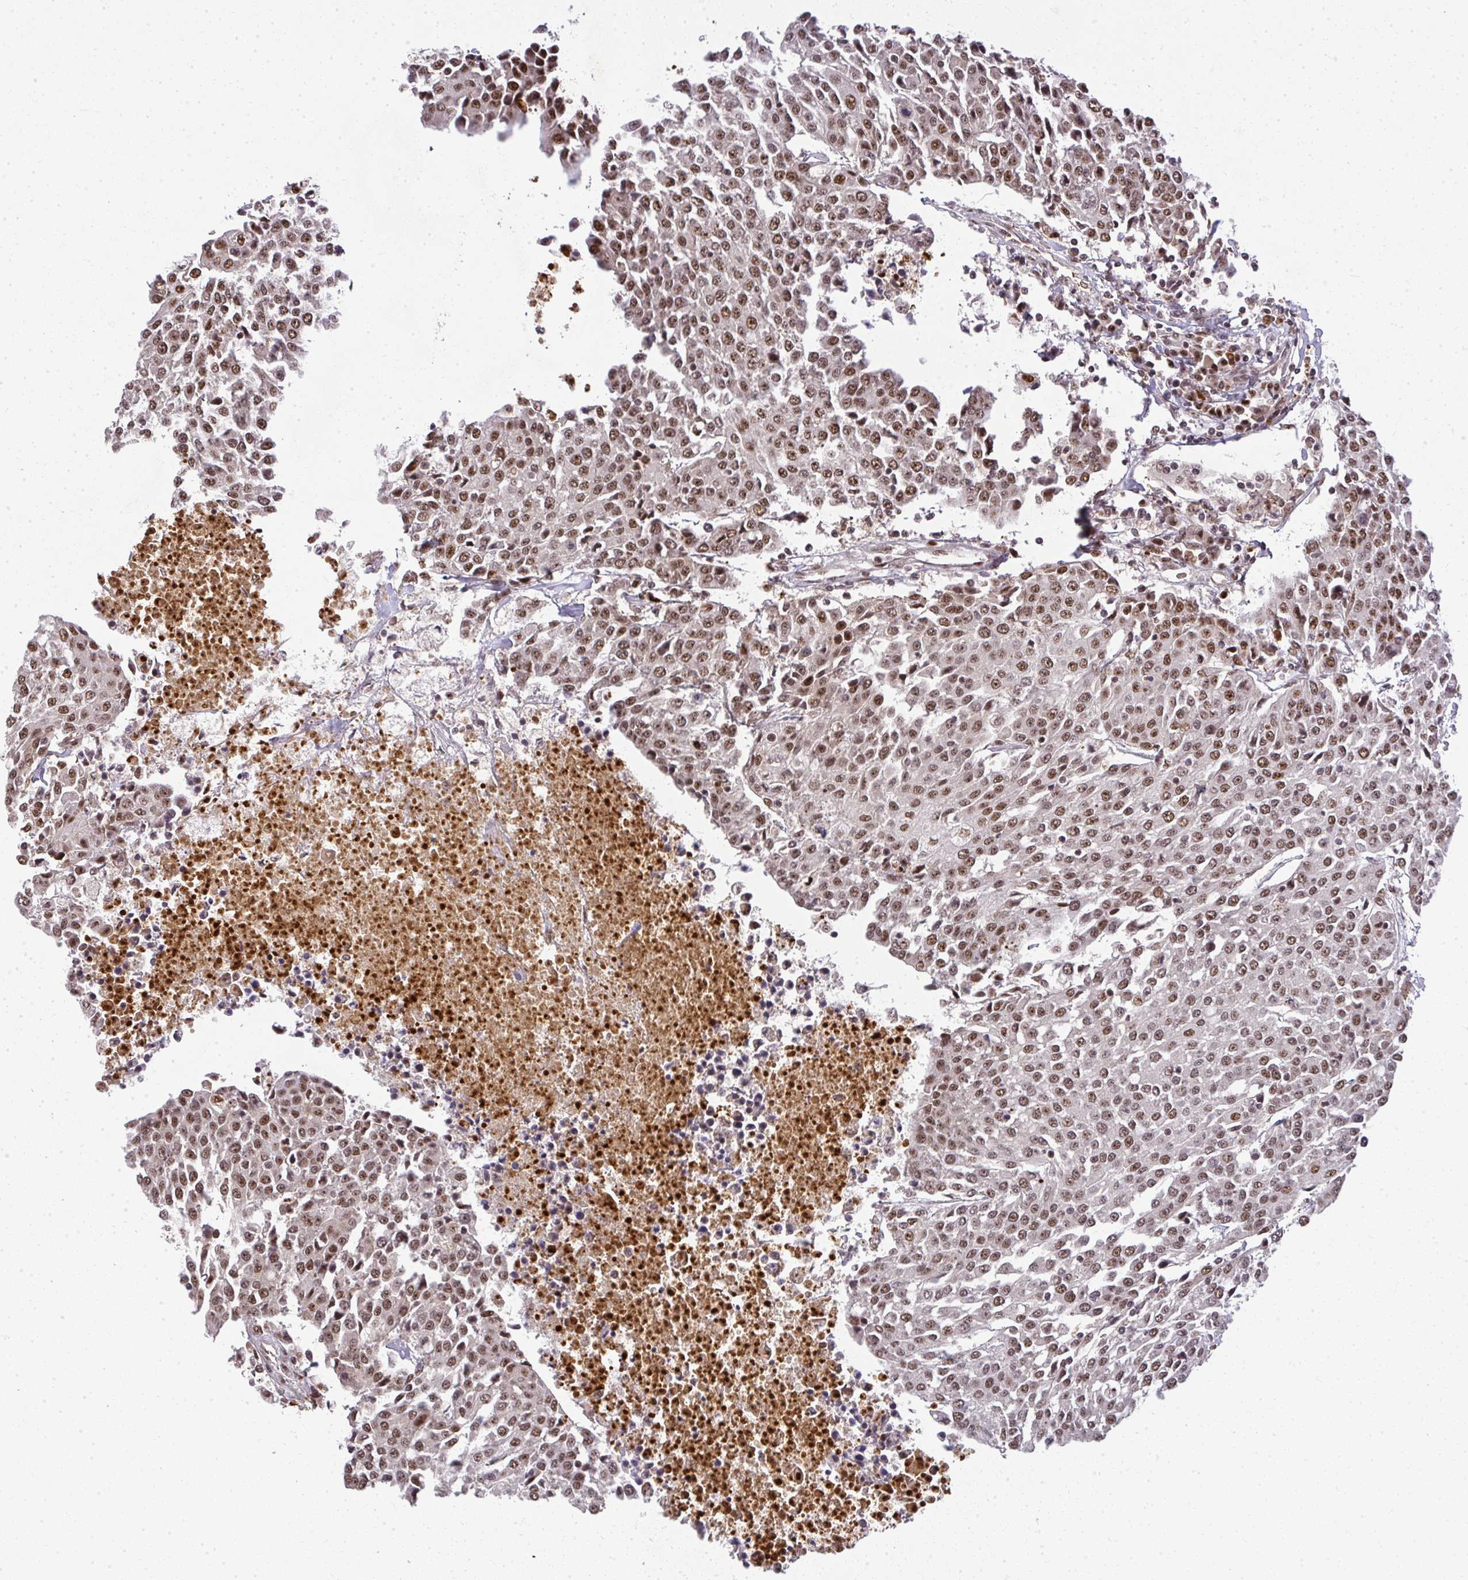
{"staining": {"intensity": "moderate", "quantity": ">75%", "location": "nuclear"}, "tissue": "urothelial cancer", "cell_type": "Tumor cells", "image_type": "cancer", "snomed": [{"axis": "morphology", "description": "Urothelial carcinoma, High grade"}, {"axis": "topography", "description": "Urinary bladder"}], "caption": "A medium amount of moderate nuclear positivity is identified in approximately >75% of tumor cells in high-grade urothelial carcinoma tissue.", "gene": "U2AF1", "patient": {"sex": "female", "age": 85}}